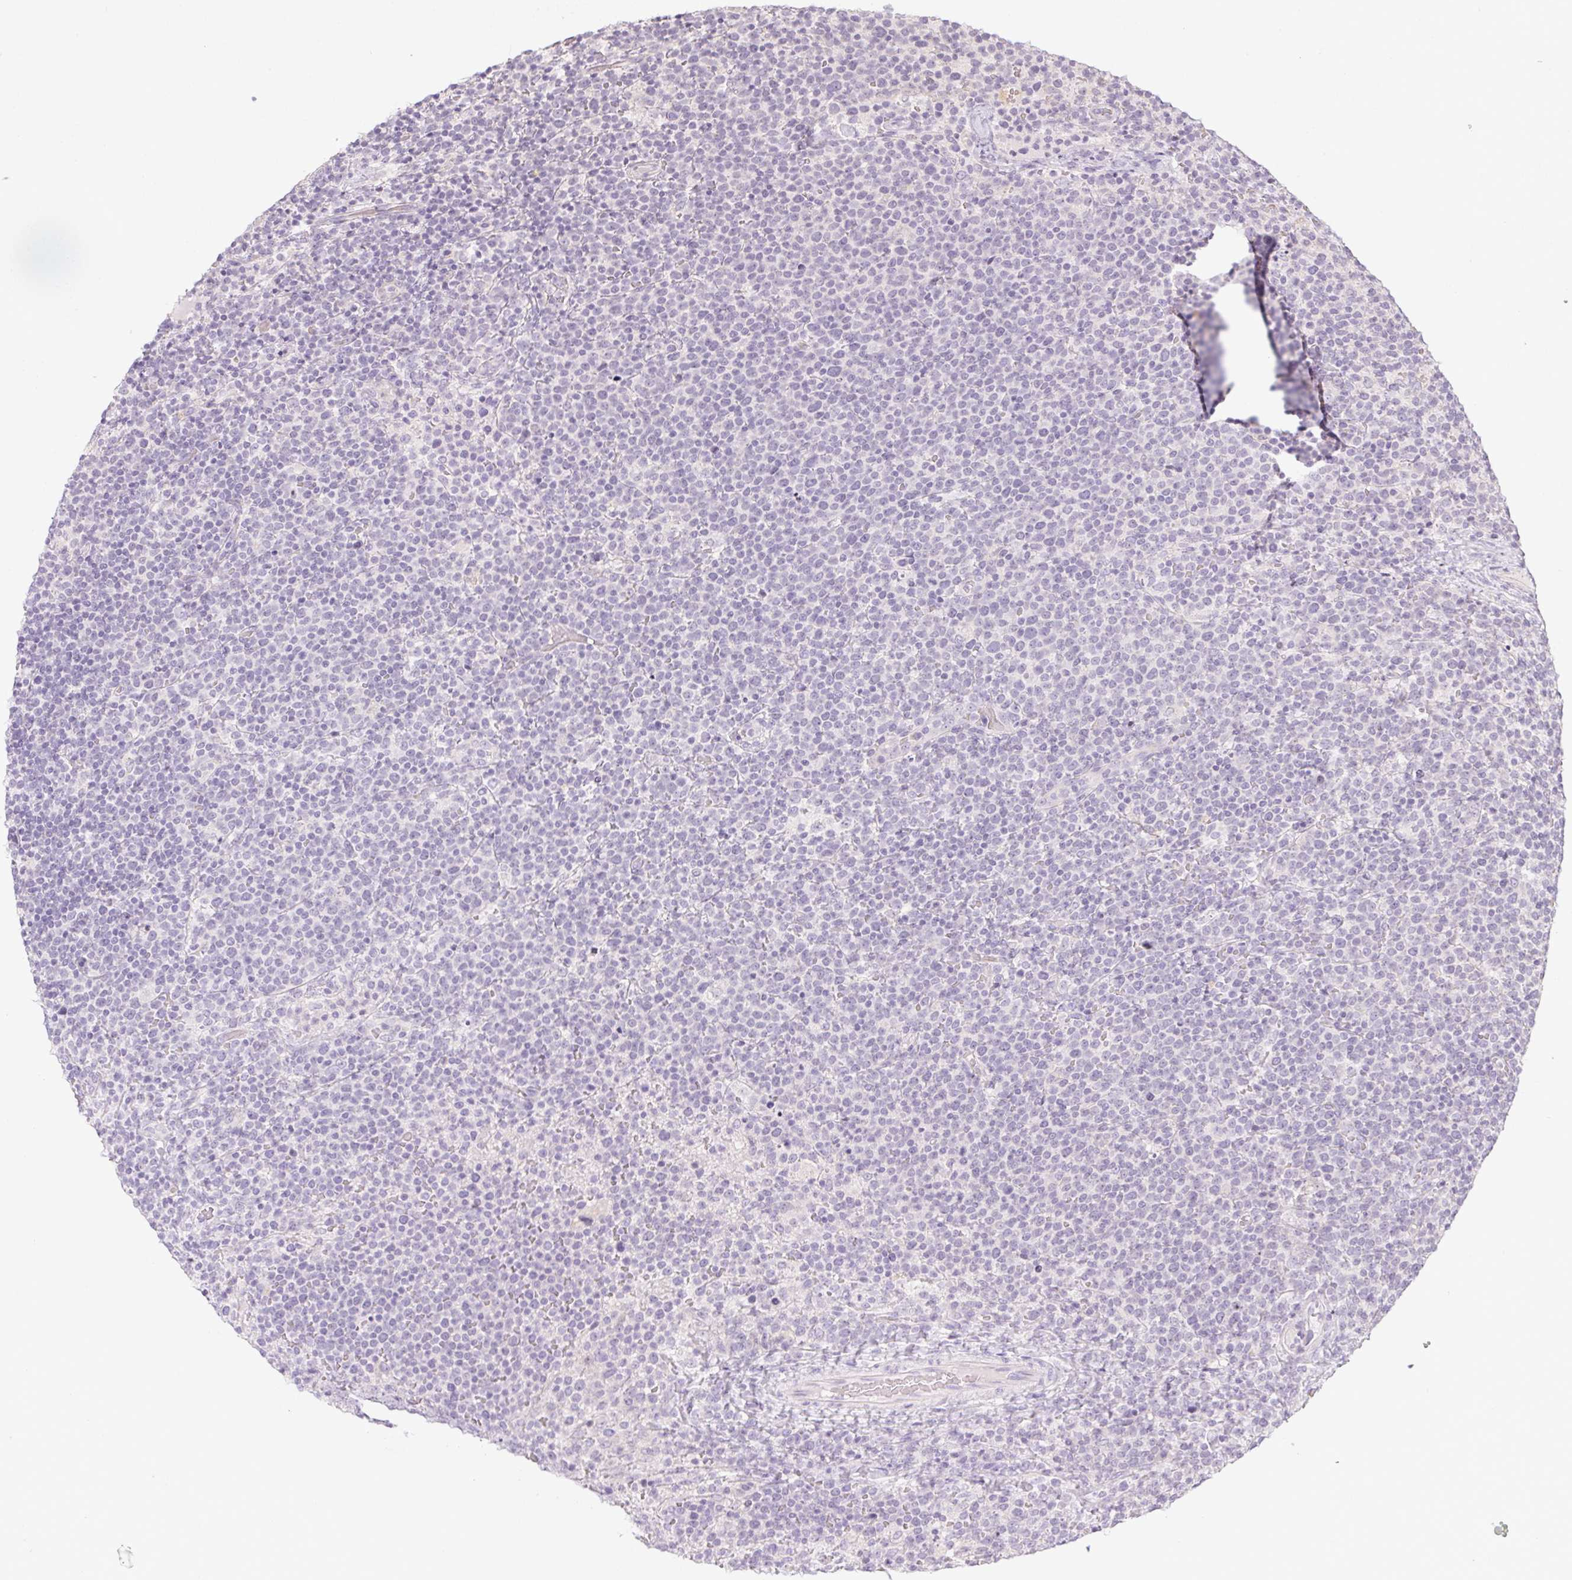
{"staining": {"intensity": "negative", "quantity": "none", "location": "none"}, "tissue": "lymphoma", "cell_type": "Tumor cells", "image_type": "cancer", "snomed": [{"axis": "morphology", "description": "Malignant lymphoma, non-Hodgkin's type, High grade"}, {"axis": "topography", "description": "Lymph node"}], "caption": "Tumor cells are negative for brown protein staining in malignant lymphoma, non-Hodgkin's type (high-grade).", "gene": "CTCFL", "patient": {"sex": "male", "age": 61}}